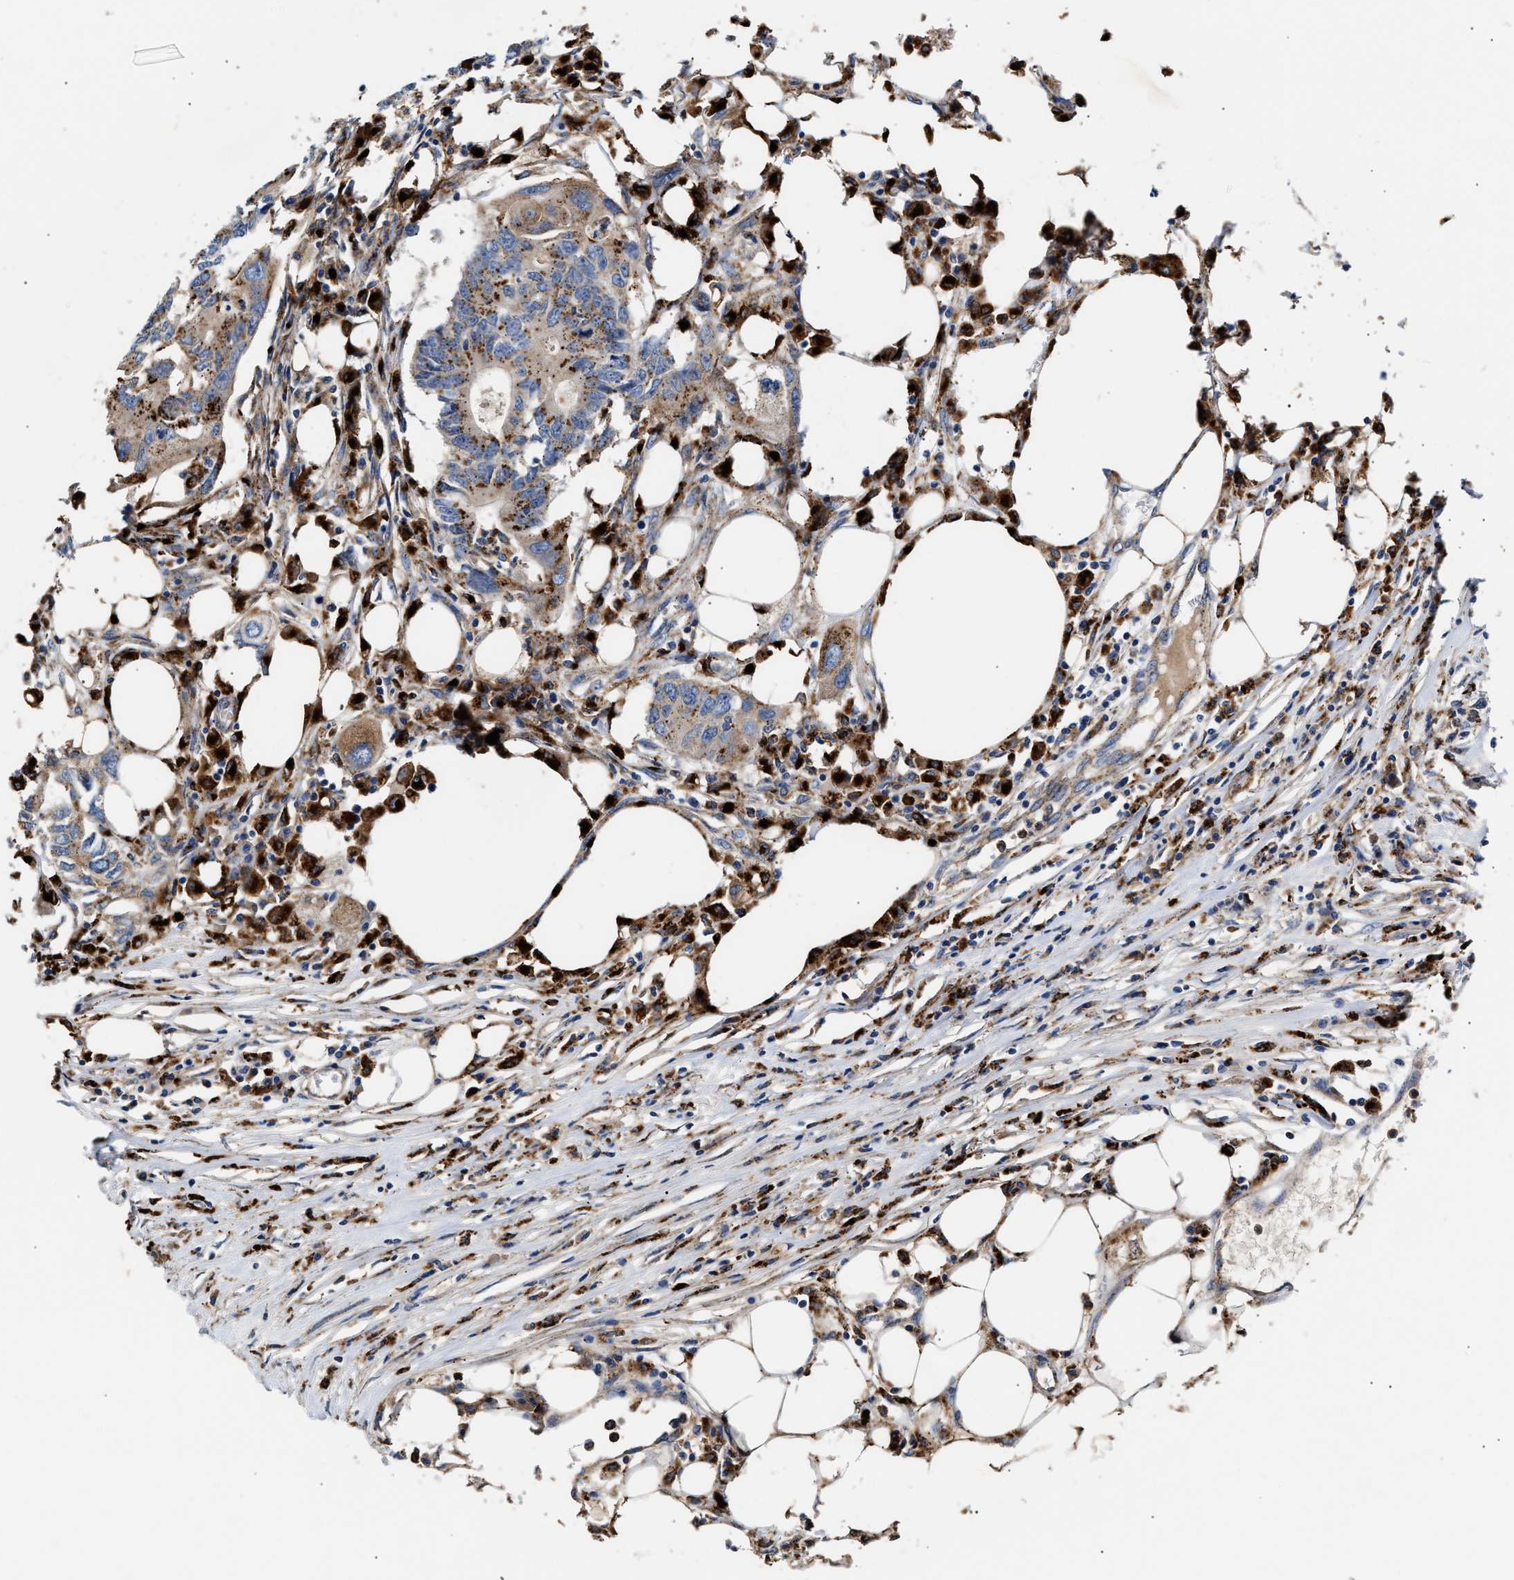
{"staining": {"intensity": "moderate", "quantity": ">75%", "location": "cytoplasmic/membranous"}, "tissue": "colorectal cancer", "cell_type": "Tumor cells", "image_type": "cancer", "snomed": [{"axis": "morphology", "description": "Adenocarcinoma, NOS"}, {"axis": "topography", "description": "Colon"}], "caption": "Moderate cytoplasmic/membranous expression is identified in approximately >75% of tumor cells in colorectal cancer (adenocarcinoma). (DAB (3,3'-diaminobenzidine) = brown stain, brightfield microscopy at high magnification).", "gene": "CCDC146", "patient": {"sex": "male", "age": 71}}